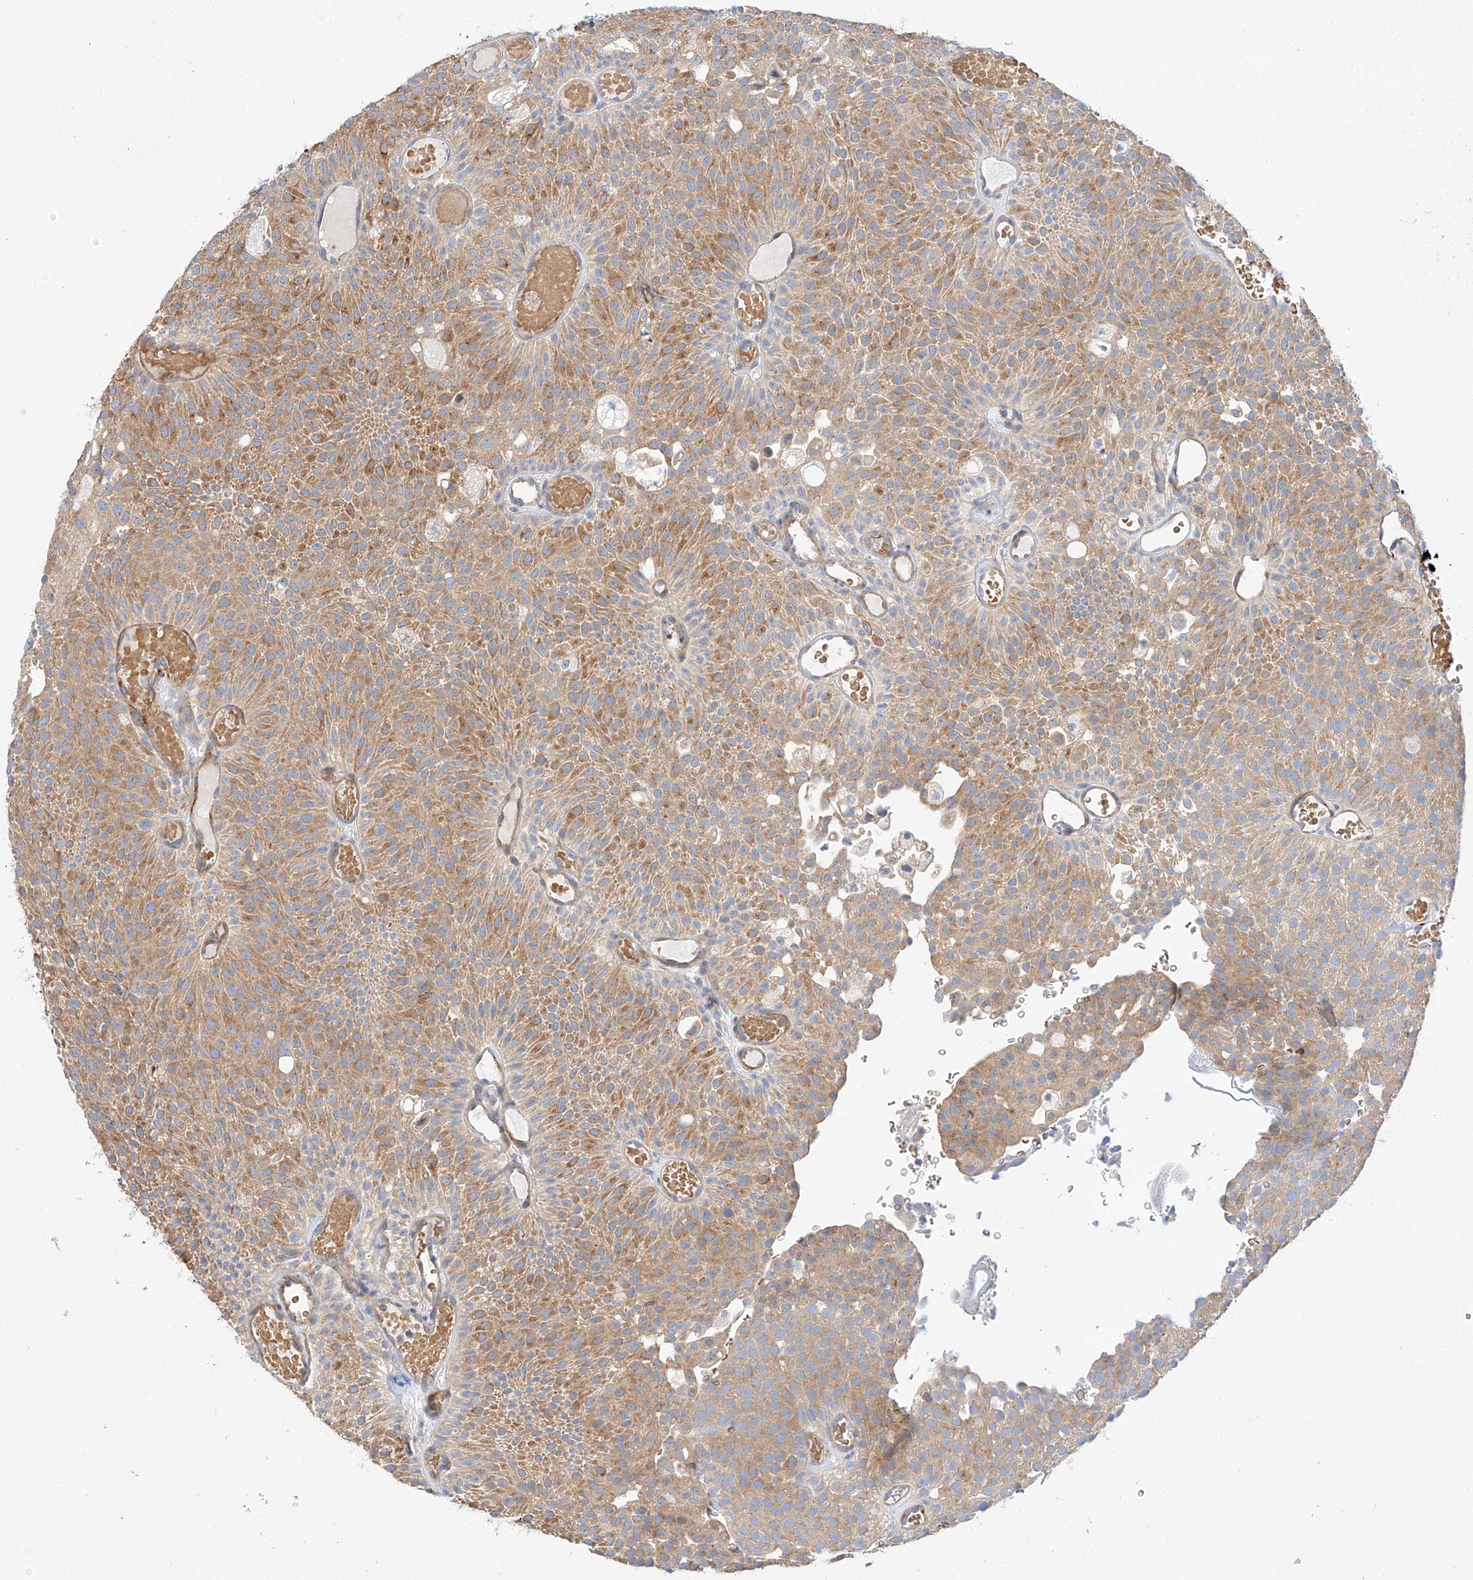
{"staining": {"intensity": "moderate", "quantity": ">75%", "location": "cytoplasmic/membranous"}, "tissue": "urothelial cancer", "cell_type": "Tumor cells", "image_type": "cancer", "snomed": [{"axis": "morphology", "description": "Urothelial carcinoma, Low grade"}, {"axis": "topography", "description": "Urinary bladder"}], "caption": "A photomicrograph of urothelial cancer stained for a protein demonstrates moderate cytoplasmic/membranous brown staining in tumor cells.", "gene": "GLMN", "patient": {"sex": "male", "age": 78}}